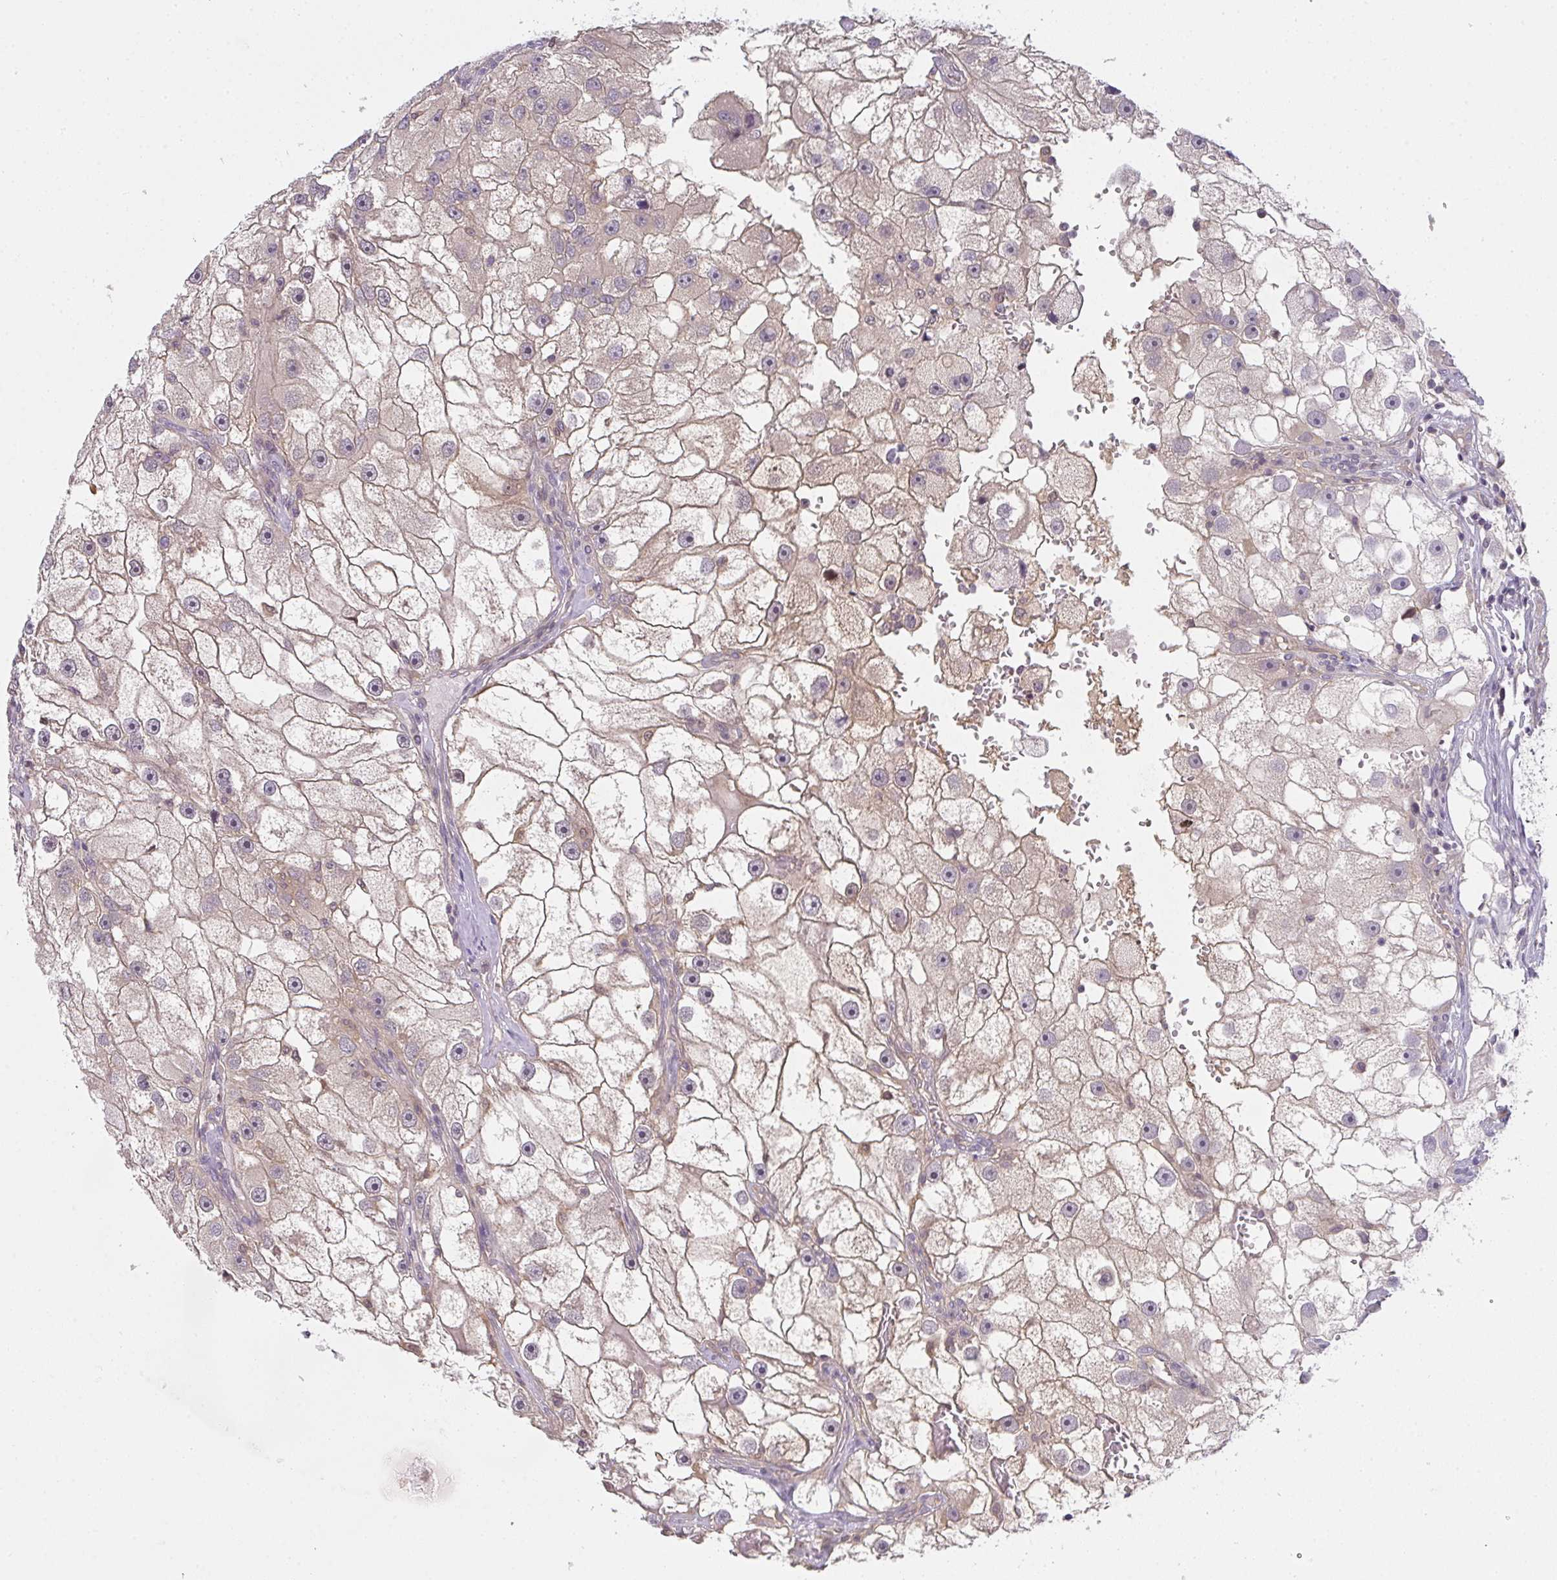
{"staining": {"intensity": "weak", "quantity": "25%-75%", "location": "cytoplasmic/membranous"}, "tissue": "renal cancer", "cell_type": "Tumor cells", "image_type": "cancer", "snomed": [{"axis": "morphology", "description": "Adenocarcinoma, NOS"}, {"axis": "topography", "description": "Kidney"}], "caption": "Immunohistochemical staining of human renal adenocarcinoma demonstrates low levels of weak cytoplasmic/membranous staining in approximately 25%-75% of tumor cells.", "gene": "GSDMB", "patient": {"sex": "male", "age": 63}}